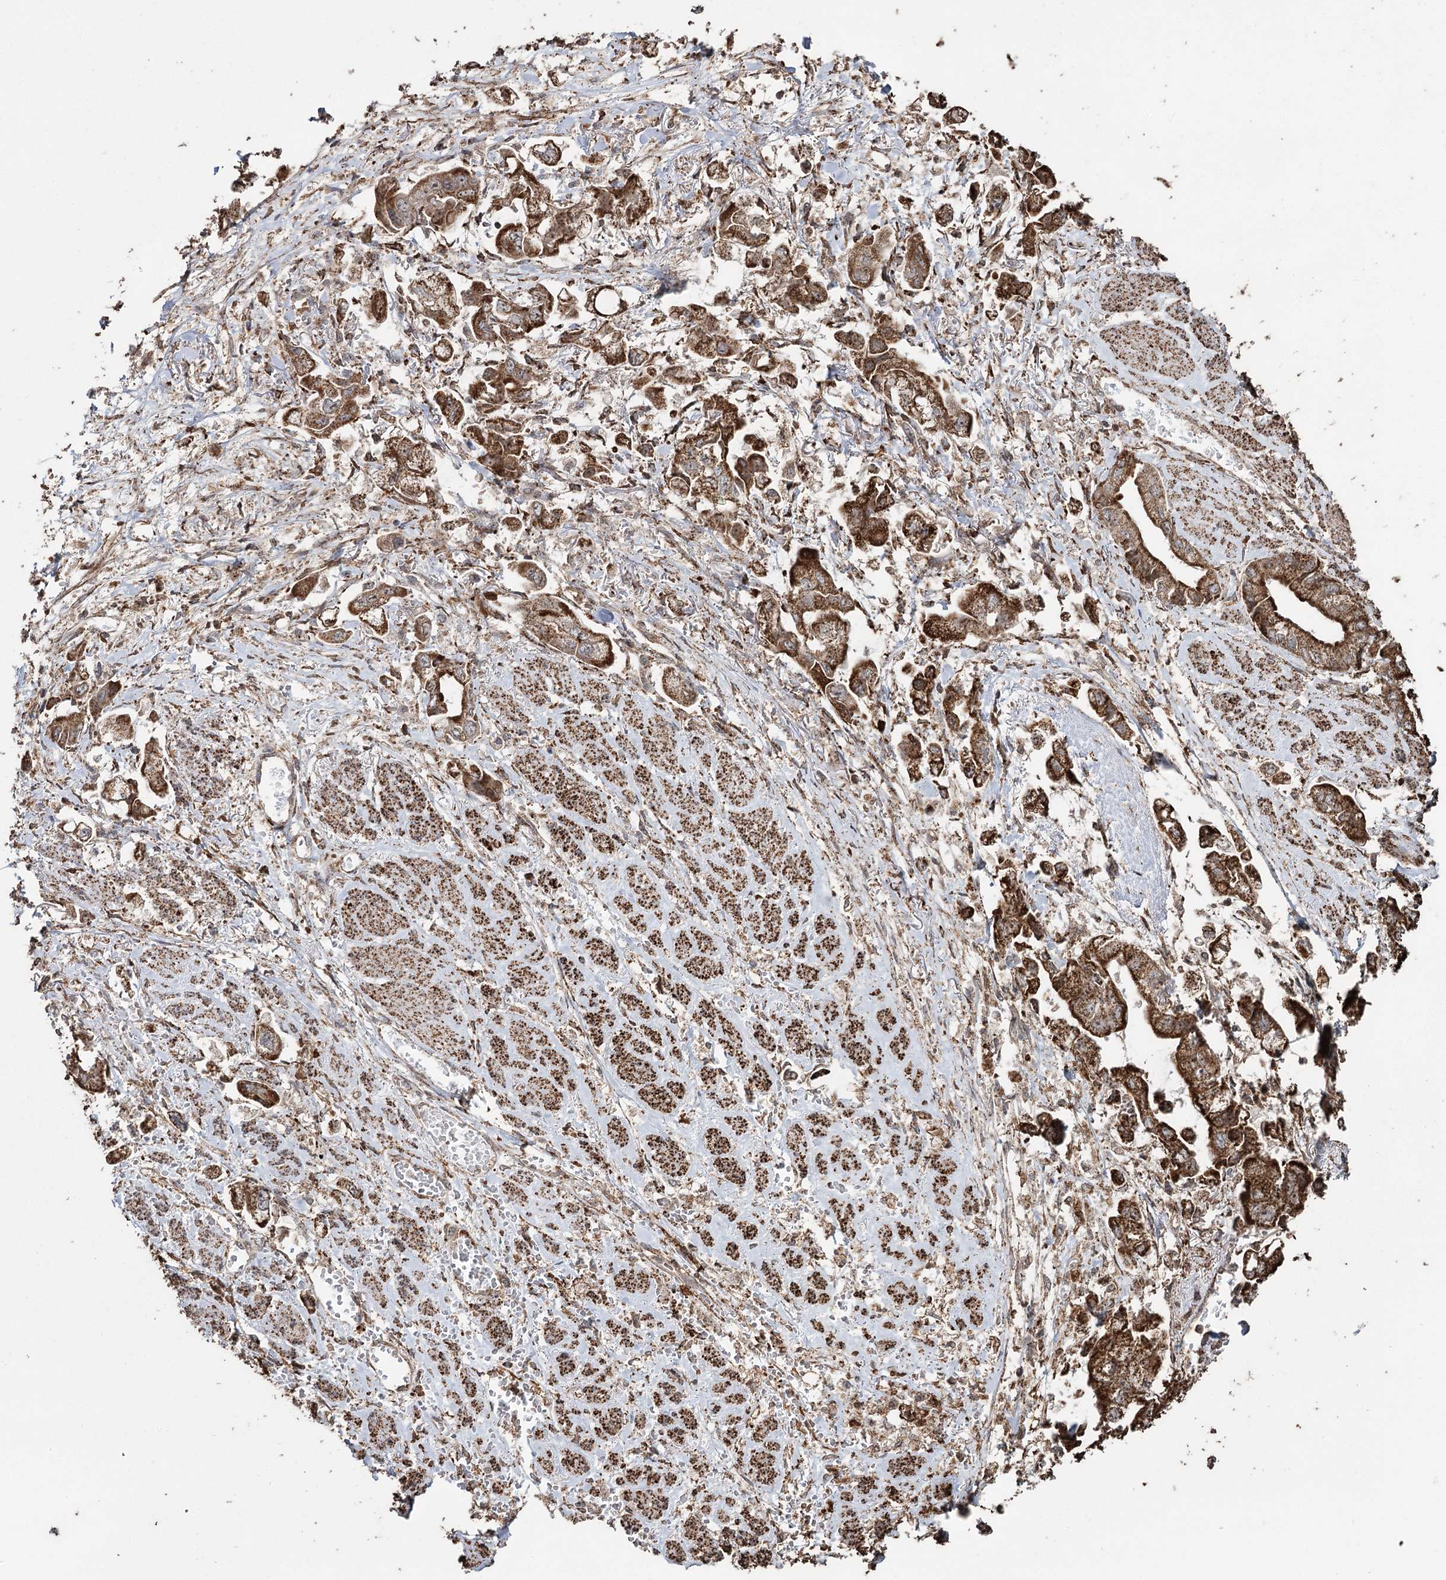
{"staining": {"intensity": "strong", "quantity": ">75%", "location": "cytoplasmic/membranous"}, "tissue": "stomach cancer", "cell_type": "Tumor cells", "image_type": "cancer", "snomed": [{"axis": "morphology", "description": "Adenocarcinoma, NOS"}, {"axis": "topography", "description": "Stomach"}], "caption": "Immunohistochemical staining of human stomach cancer (adenocarcinoma) exhibits strong cytoplasmic/membranous protein expression in approximately >75% of tumor cells.", "gene": "SLF2", "patient": {"sex": "male", "age": 62}}